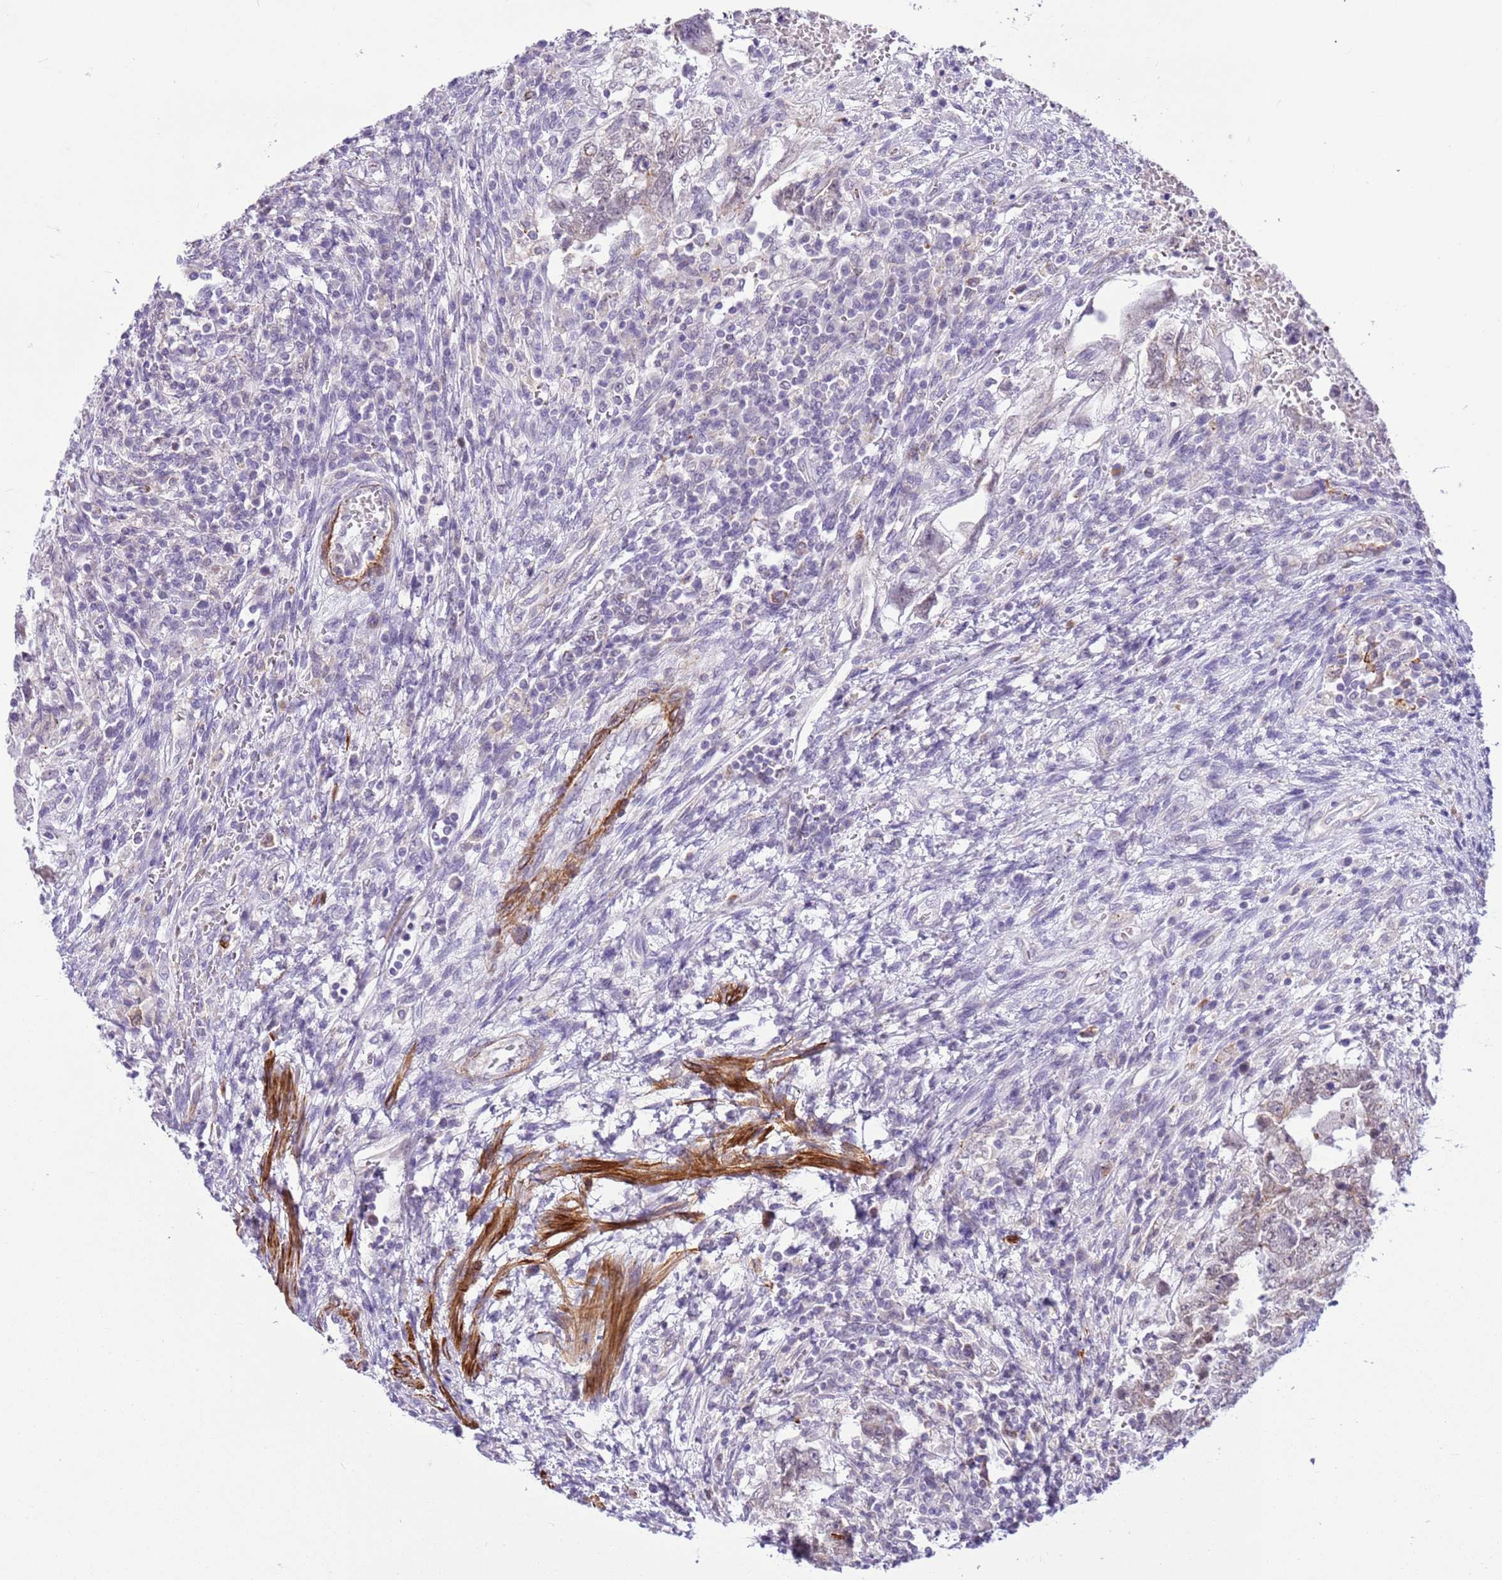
{"staining": {"intensity": "weak", "quantity": "<25%", "location": "nuclear"}, "tissue": "testis cancer", "cell_type": "Tumor cells", "image_type": "cancer", "snomed": [{"axis": "morphology", "description": "Carcinoma, Embryonal, NOS"}, {"axis": "topography", "description": "Testis"}], "caption": "An immunohistochemistry image of embryonal carcinoma (testis) is shown. There is no staining in tumor cells of embryonal carcinoma (testis).", "gene": "SMIM4", "patient": {"sex": "male", "age": 26}}